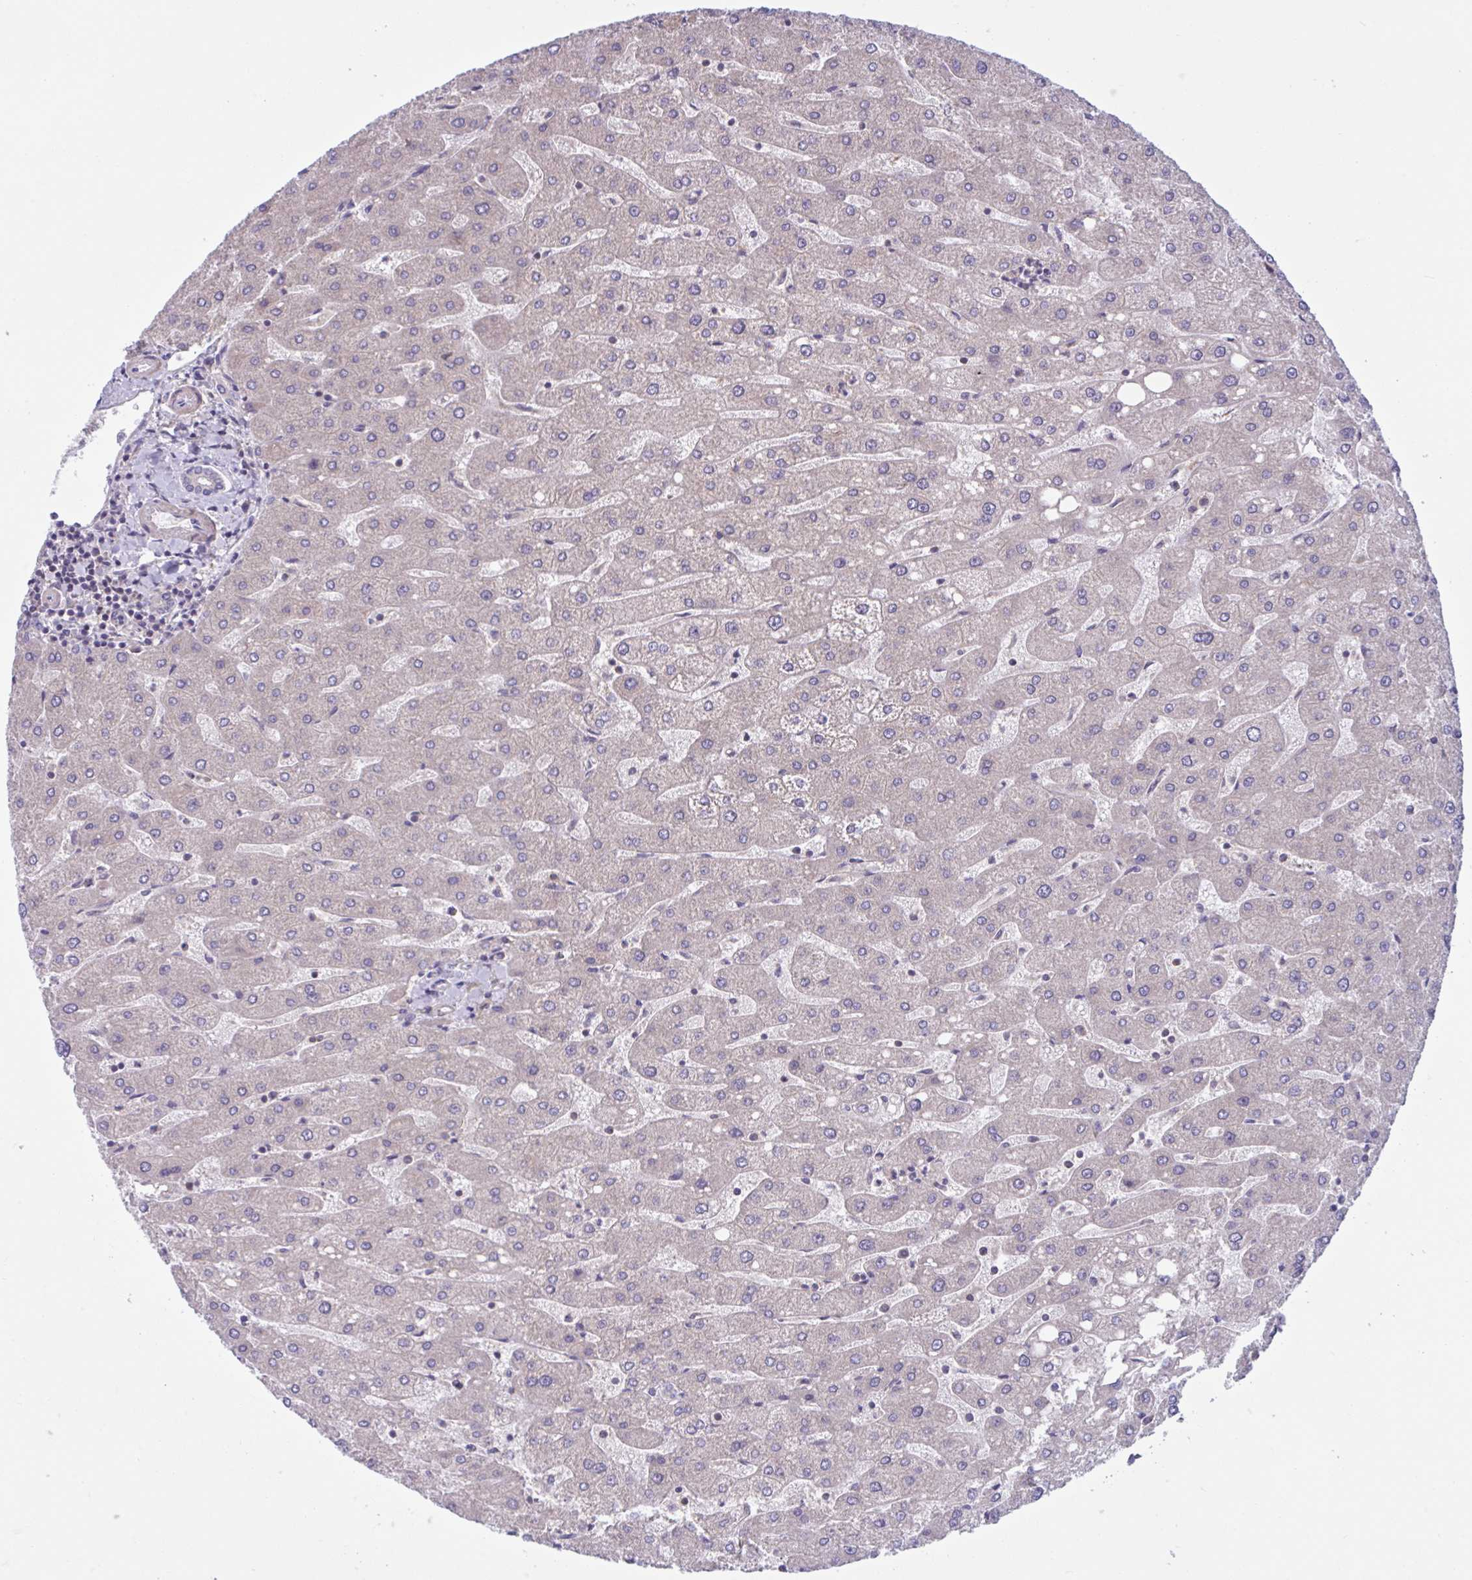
{"staining": {"intensity": "negative", "quantity": "none", "location": "none"}, "tissue": "liver", "cell_type": "Cholangiocytes", "image_type": "normal", "snomed": [{"axis": "morphology", "description": "Normal tissue, NOS"}, {"axis": "topography", "description": "Liver"}], "caption": "DAB immunohistochemical staining of unremarkable liver reveals no significant staining in cholangiocytes.", "gene": "WNT9B", "patient": {"sex": "male", "age": 67}}